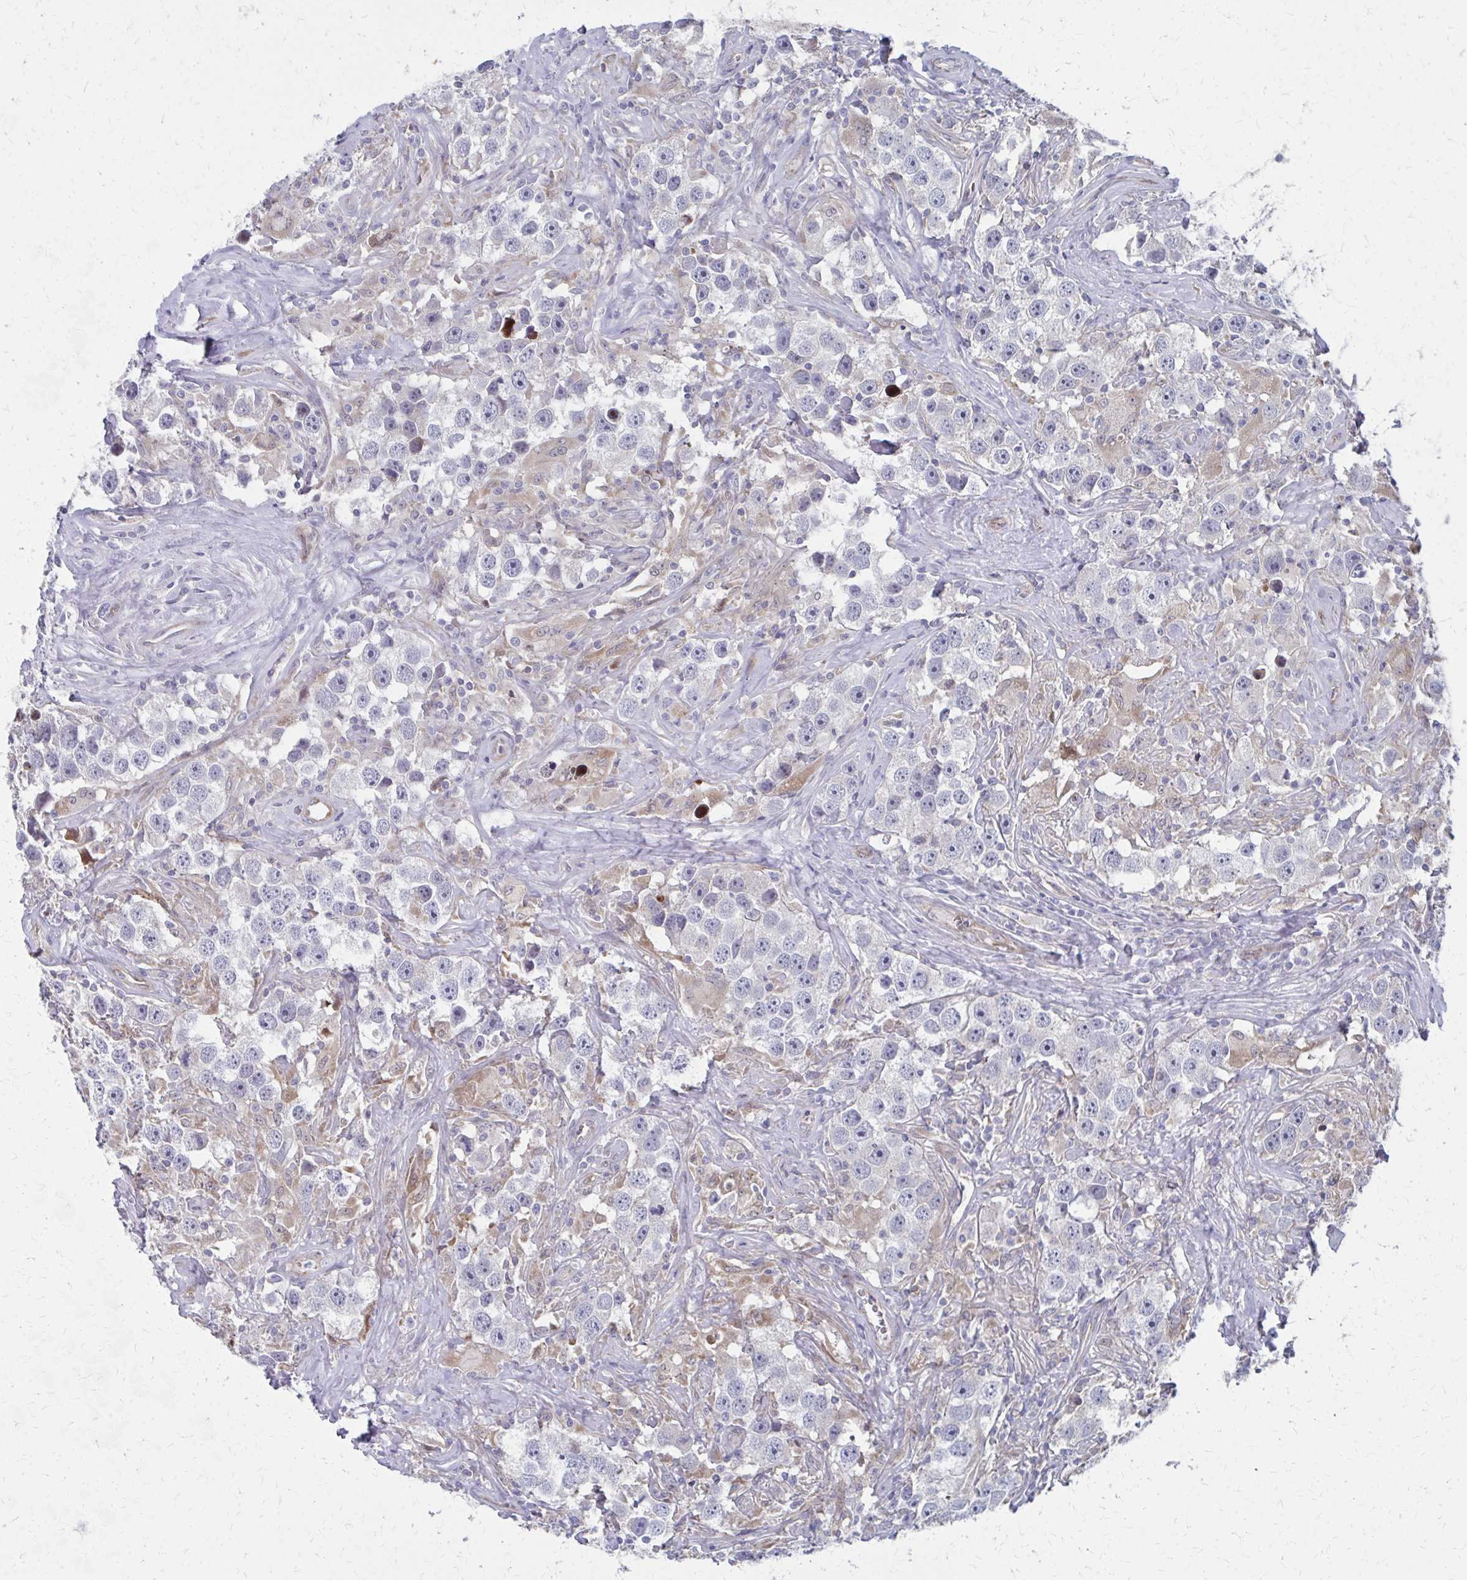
{"staining": {"intensity": "weak", "quantity": "<25%", "location": "cytoplasmic/membranous"}, "tissue": "testis cancer", "cell_type": "Tumor cells", "image_type": "cancer", "snomed": [{"axis": "morphology", "description": "Seminoma, NOS"}, {"axis": "topography", "description": "Testis"}], "caption": "A photomicrograph of human testis cancer (seminoma) is negative for staining in tumor cells. (Brightfield microscopy of DAB immunohistochemistry at high magnification).", "gene": "FAHD1", "patient": {"sex": "male", "age": 49}}